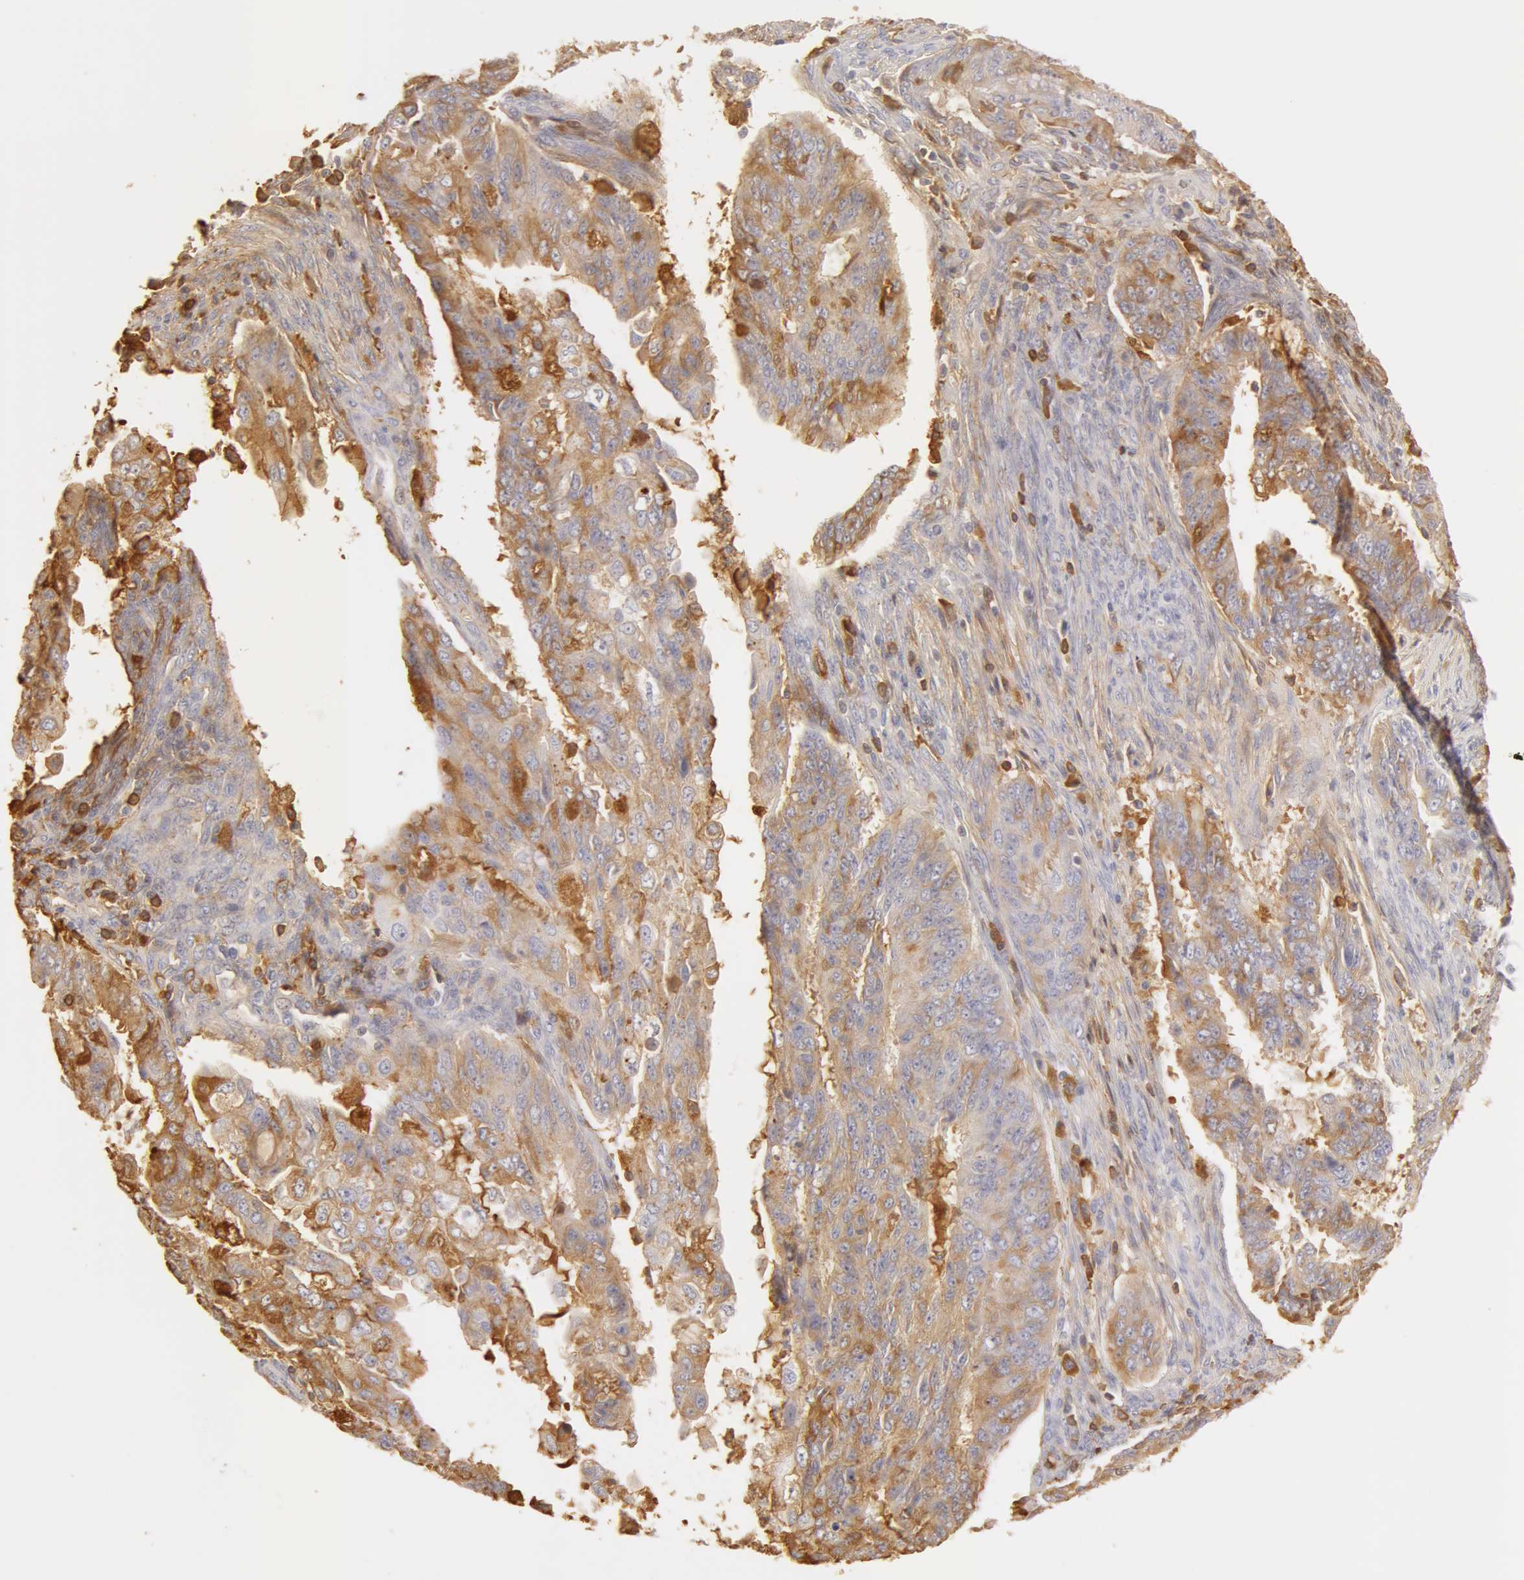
{"staining": {"intensity": "moderate", "quantity": "25%-75%", "location": "cytoplasmic/membranous"}, "tissue": "endometrial cancer", "cell_type": "Tumor cells", "image_type": "cancer", "snomed": [{"axis": "morphology", "description": "Adenocarcinoma, NOS"}, {"axis": "topography", "description": "Endometrium"}], "caption": "There is medium levels of moderate cytoplasmic/membranous expression in tumor cells of adenocarcinoma (endometrial), as demonstrated by immunohistochemical staining (brown color).", "gene": "TF", "patient": {"sex": "female", "age": 75}}